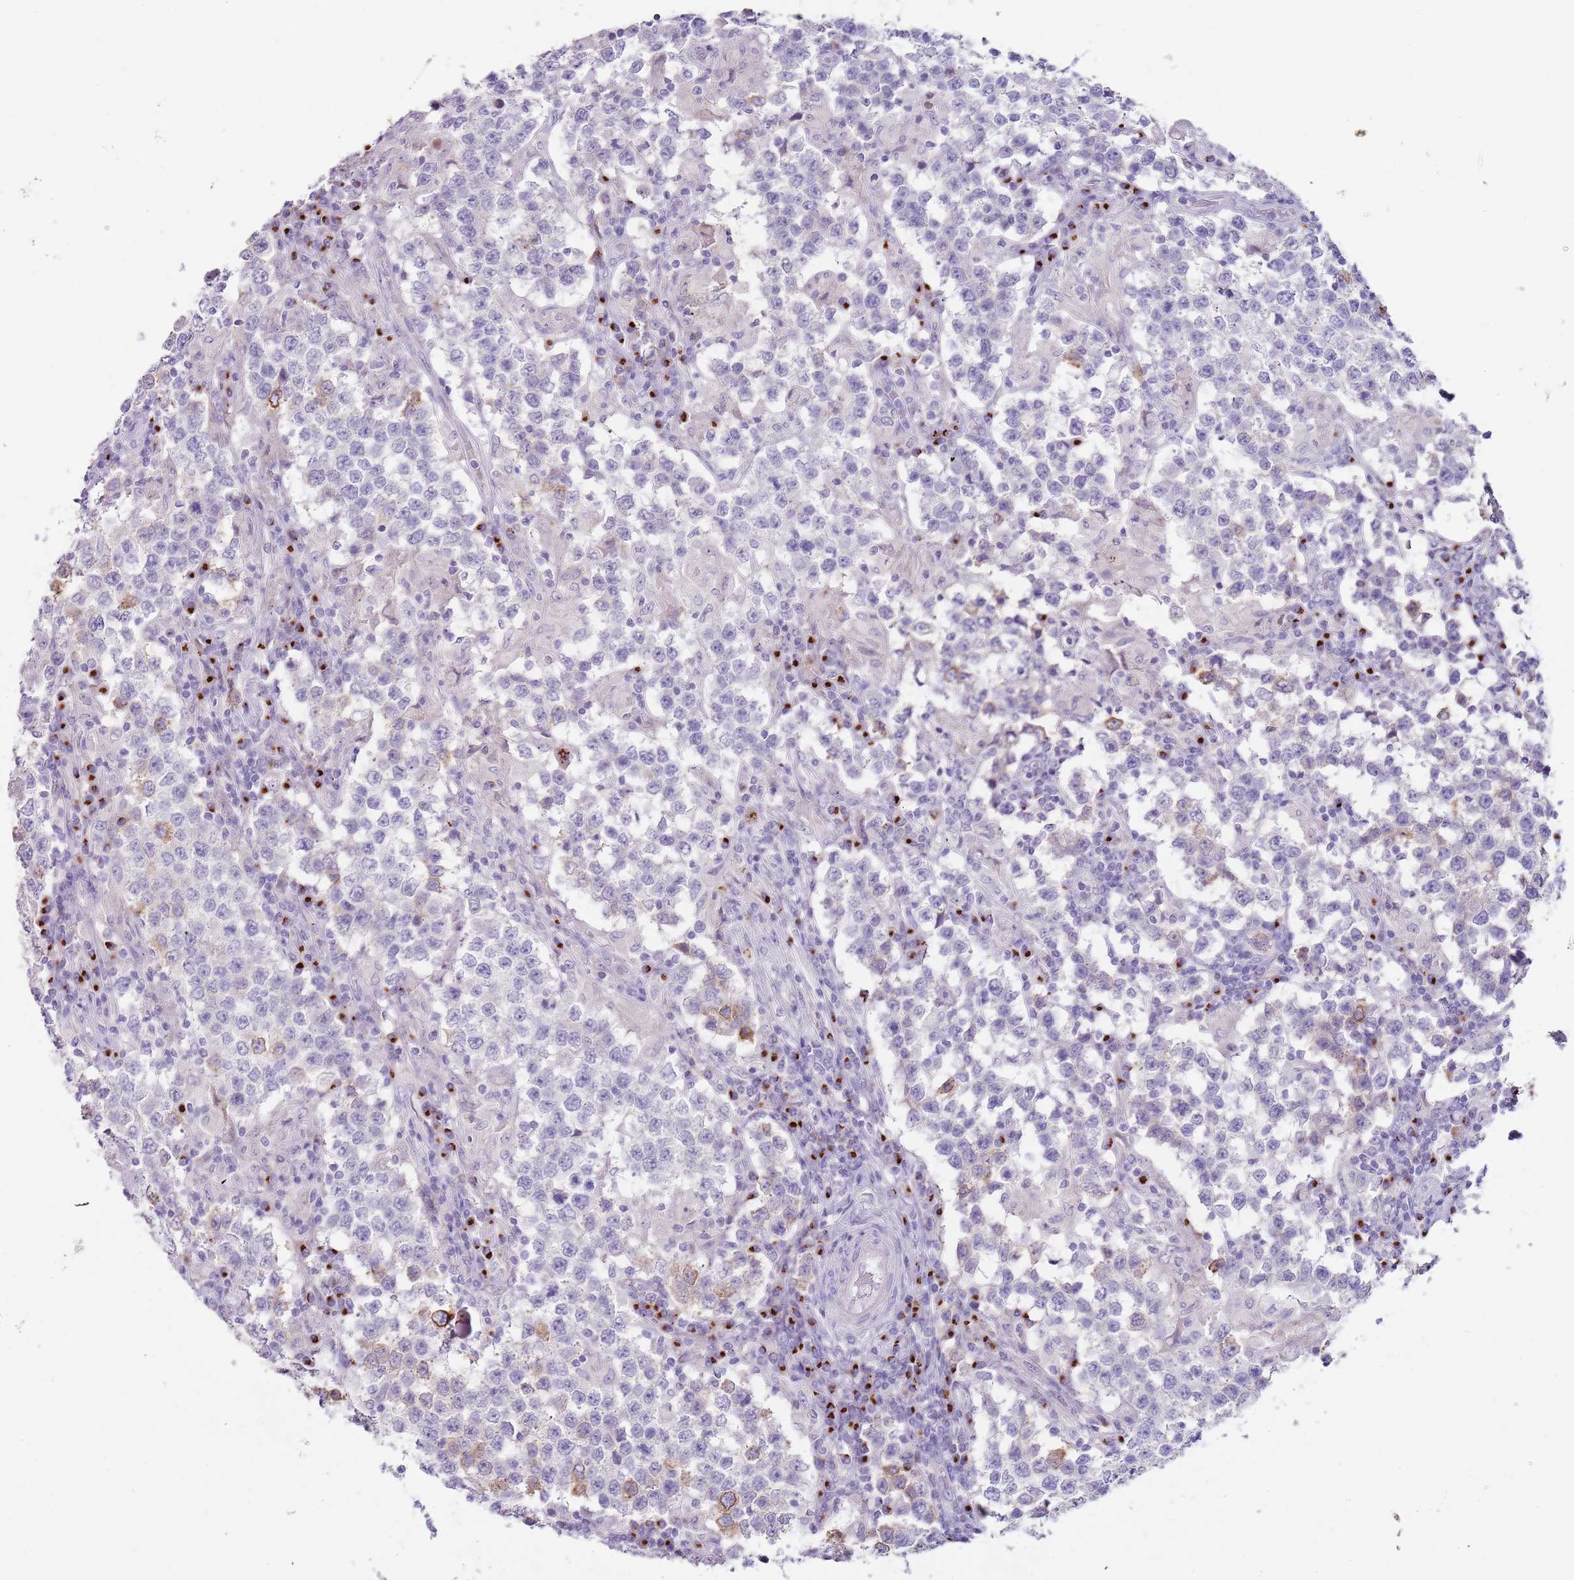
{"staining": {"intensity": "negative", "quantity": "none", "location": "none"}, "tissue": "testis cancer", "cell_type": "Tumor cells", "image_type": "cancer", "snomed": [{"axis": "morphology", "description": "Seminoma, NOS"}, {"axis": "morphology", "description": "Carcinoma, Embryonal, NOS"}, {"axis": "topography", "description": "Testis"}], "caption": "IHC micrograph of neoplastic tissue: embryonal carcinoma (testis) stained with DAB exhibits no significant protein staining in tumor cells.", "gene": "C2CD3", "patient": {"sex": "male", "age": 41}}